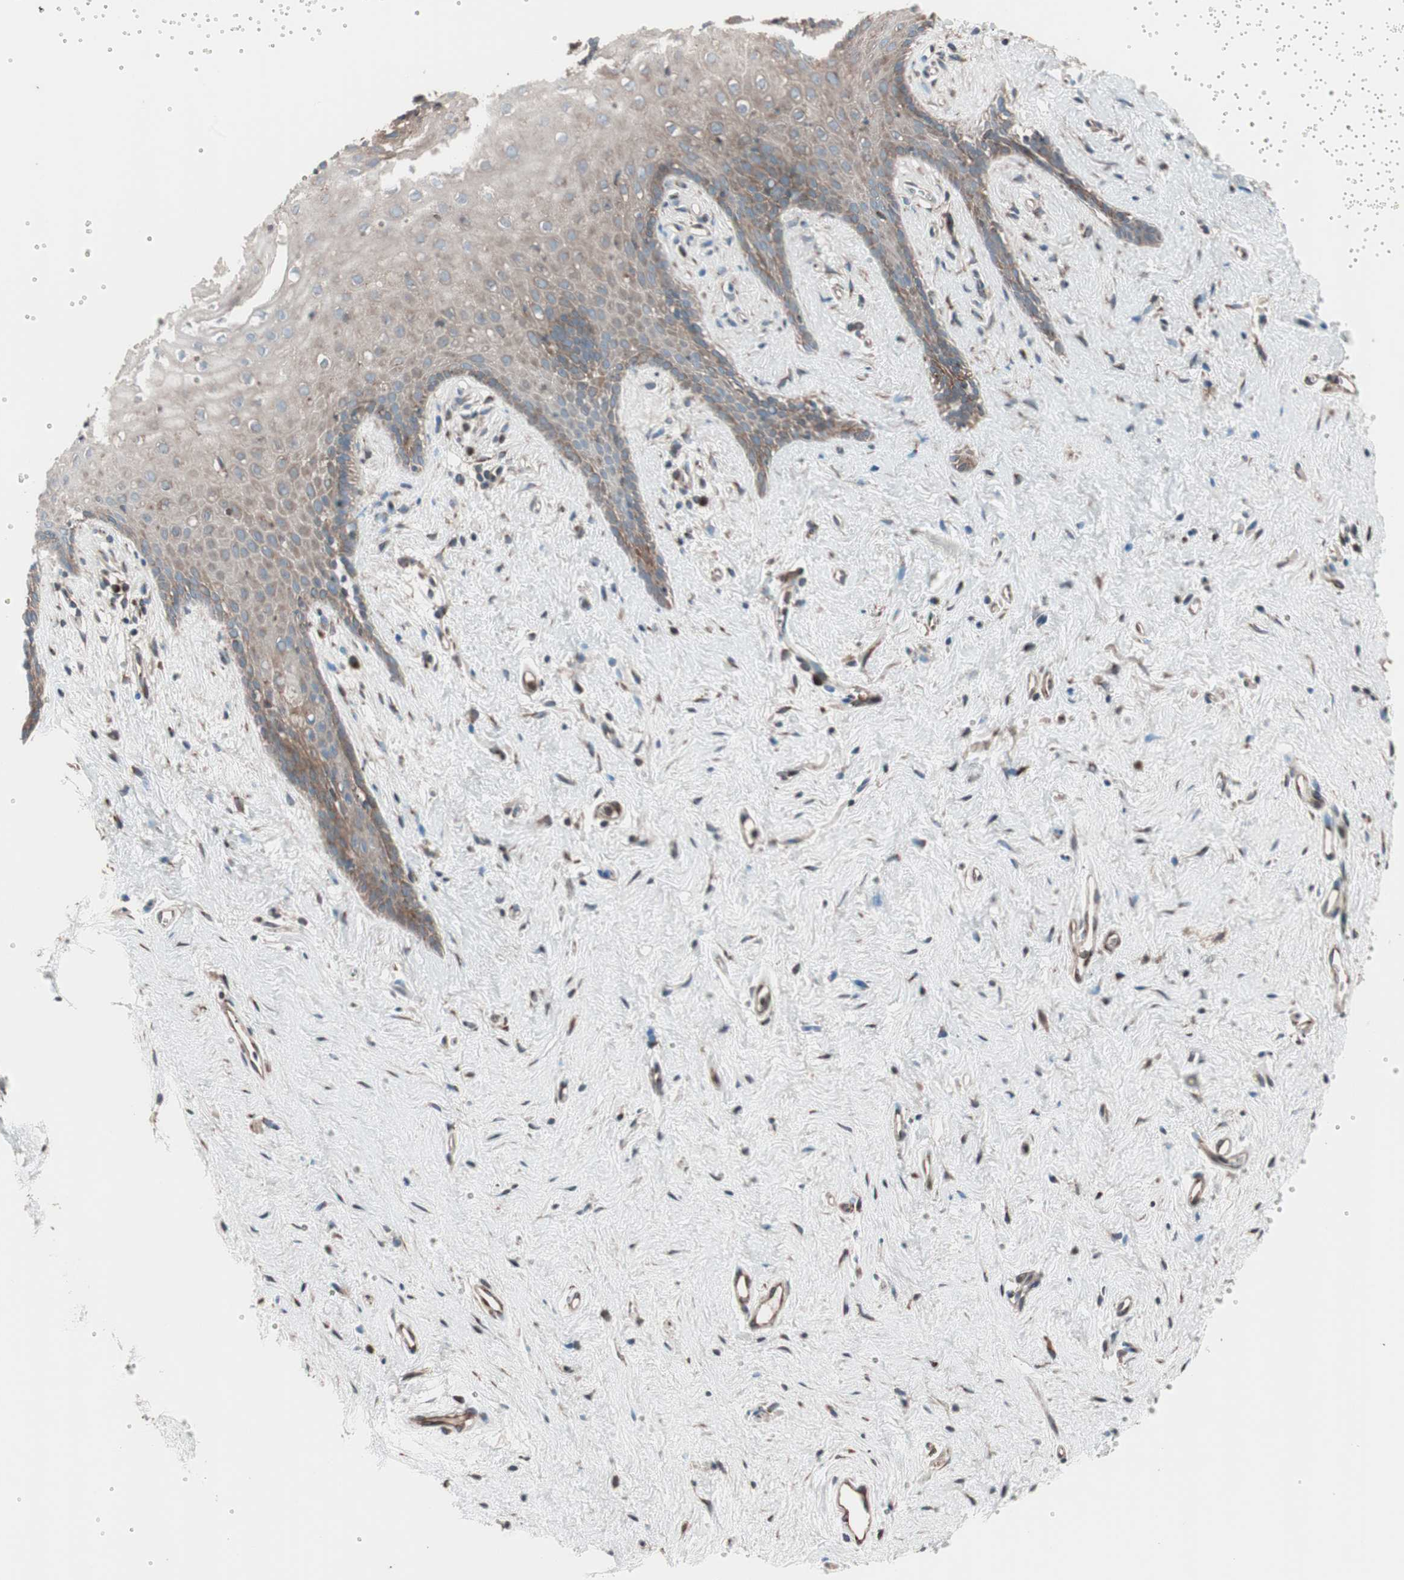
{"staining": {"intensity": "moderate", "quantity": "25%-75%", "location": "cytoplasmic/membranous"}, "tissue": "vagina", "cell_type": "Squamous epithelial cells", "image_type": "normal", "snomed": [{"axis": "morphology", "description": "Normal tissue, NOS"}, {"axis": "topography", "description": "Vagina"}], "caption": "This micrograph shows immunohistochemistry (IHC) staining of unremarkable human vagina, with medium moderate cytoplasmic/membranous expression in about 25%-75% of squamous epithelial cells.", "gene": "SEC31A", "patient": {"sex": "female", "age": 44}}